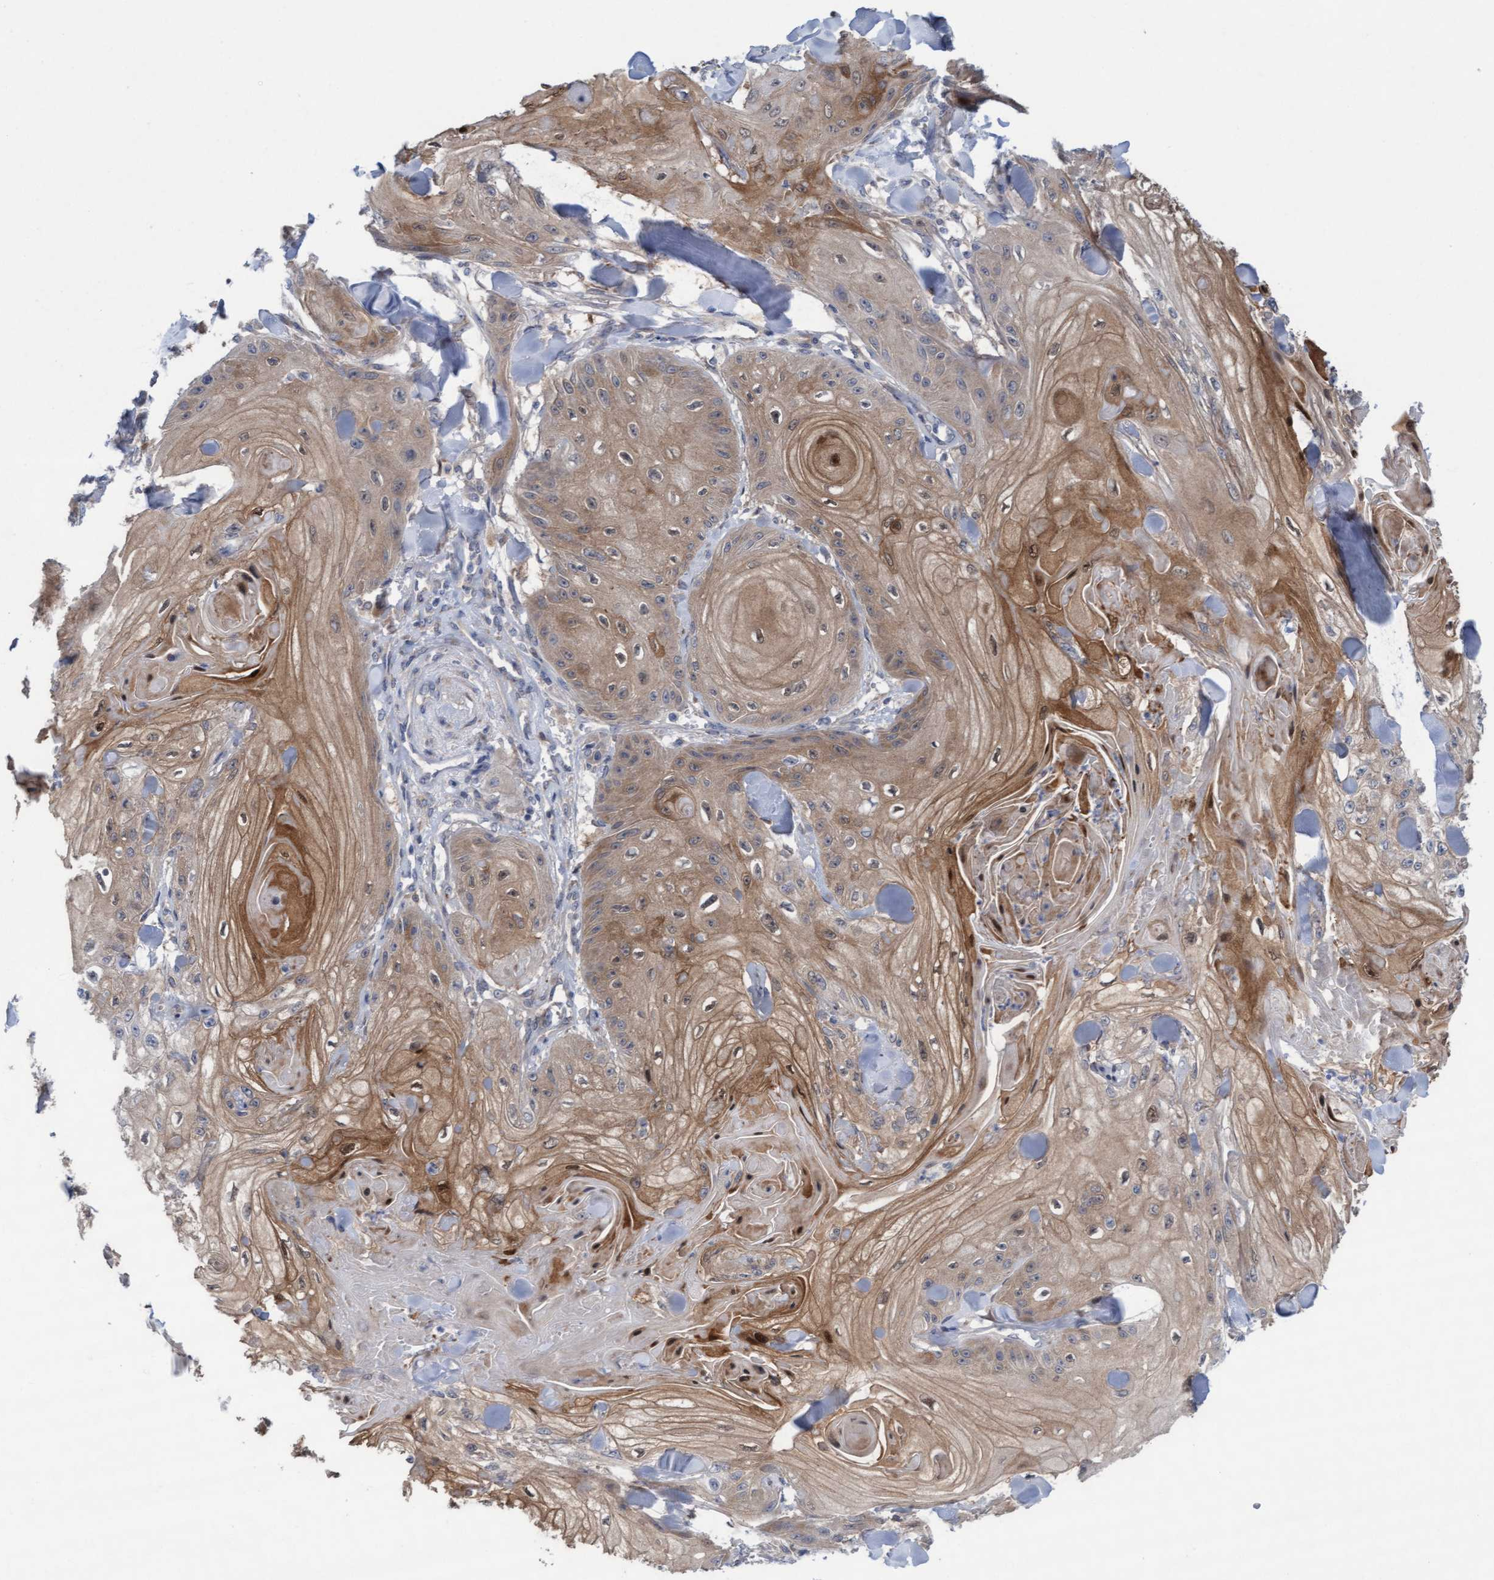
{"staining": {"intensity": "weak", "quantity": ">75%", "location": "cytoplasmic/membranous"}, "tissue": "skin cancer", "cell_type": "Tumor cells", "image_type": "cancer", "snomed": [{"axis": "morphology", "description": "Squamous cell carcinoma, NOS"}, {"axis": "topography", "description": "Skin"}], "caption": "The micrograph displays immunohistochemical staining of skin cancer (squamous cell carcinoma). There is weak cytoplasmic/membranous staining is identified in about >75% of tumor cells.", "gene": "PLCD1", "patient": {"sex": "male", "age": 74}}